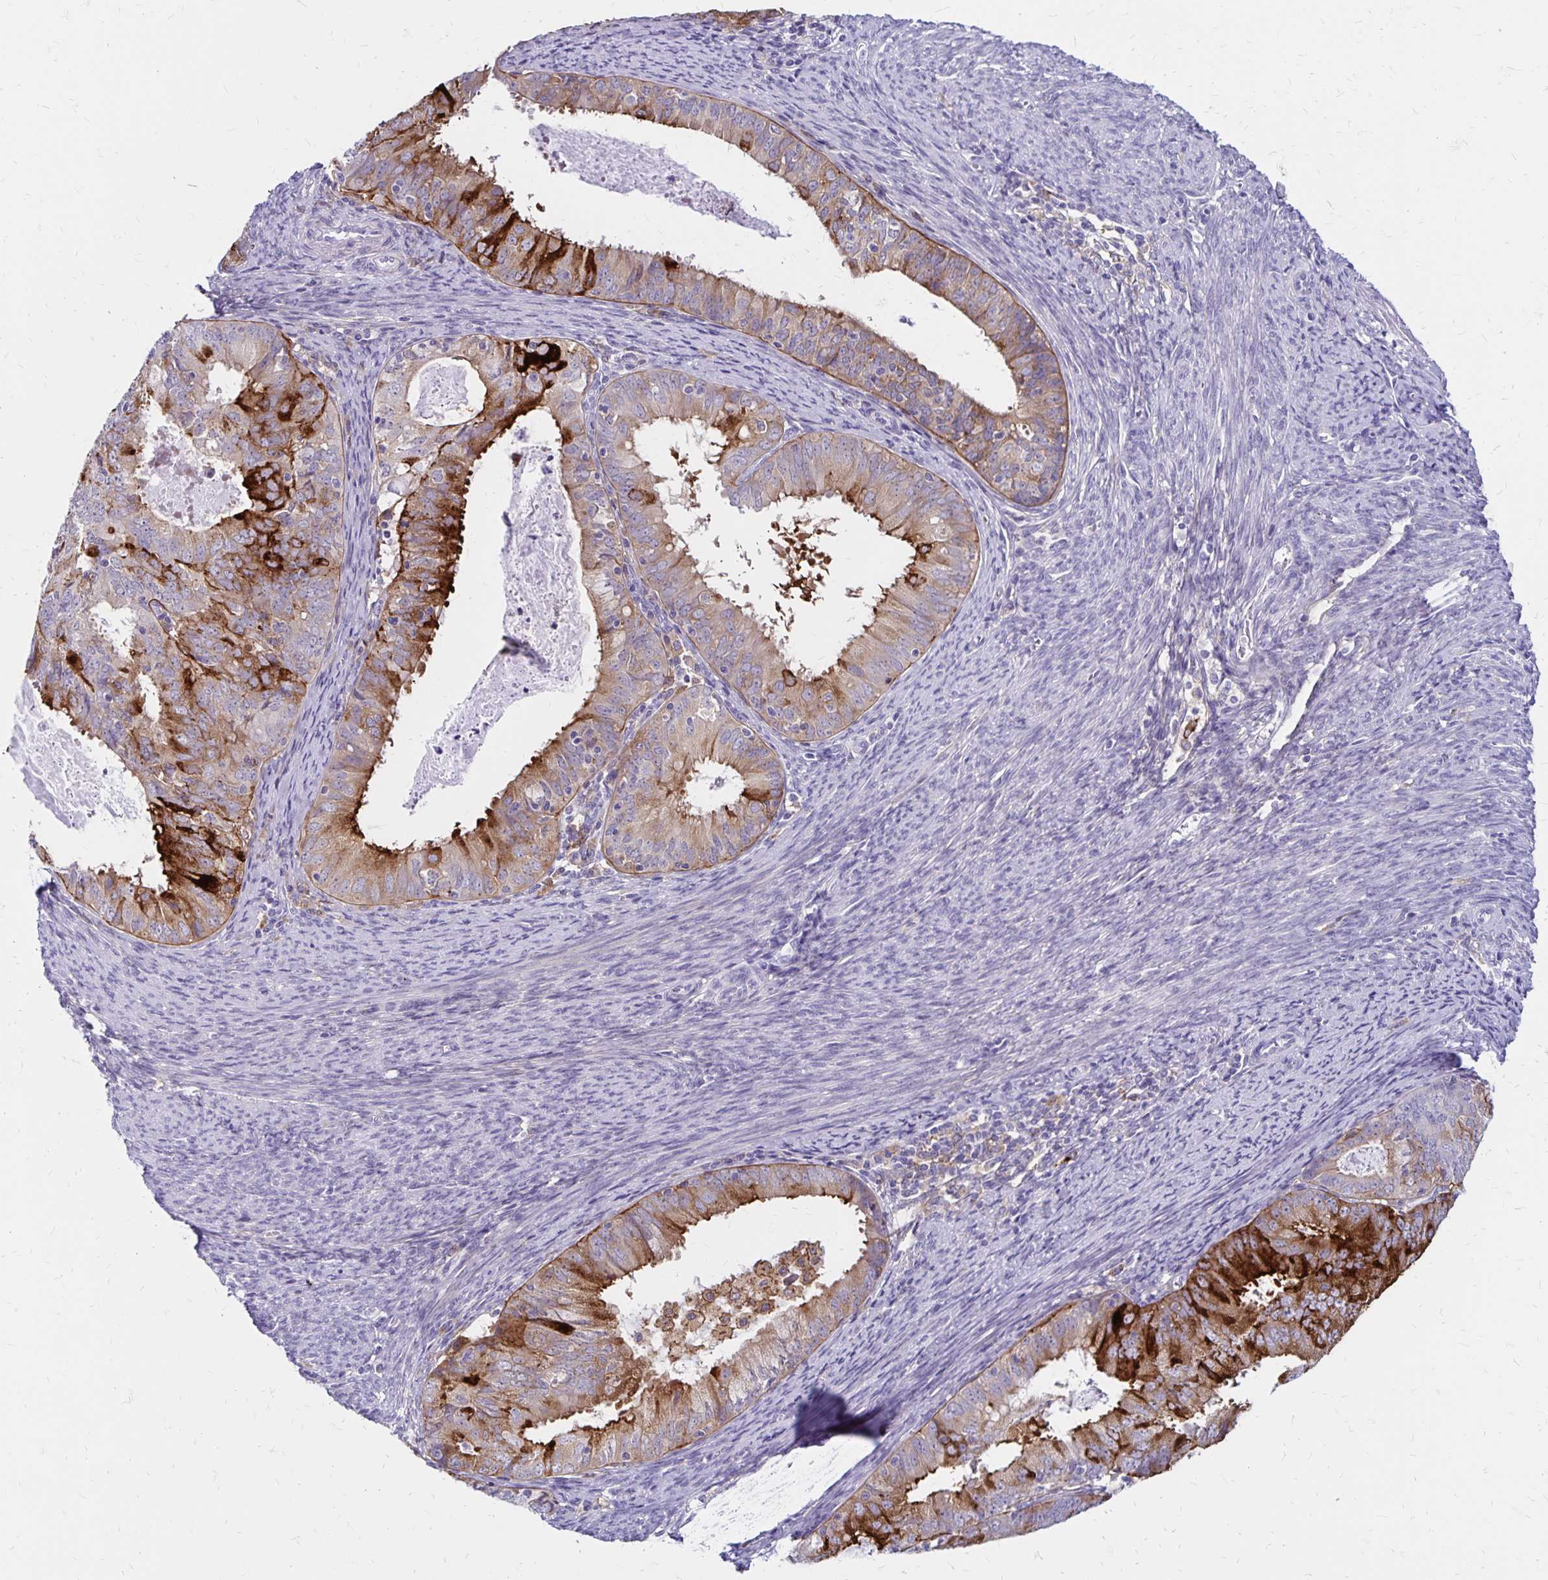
{"staining": {"intensity": "strong", "quantity": "25%-75%", "location": "cytoplasmic/membranous"}, "tissue": "endometrial cancer", "cell_type": "Tumor cells", "image_type": "cancer", "snomed": [{"axis": "morphology", "description": "Adenocarcinoma, NOS"}, {"axis": "topography", "description": "Endometrium"}], "caption": "There is high levels of strong cytoplasmic/membranous staining in tumor cells of endometrial cancer (adenocarcinoma), as demonstrated by immunohistochemical staining (brown color).", "gene": "TNS3", "patient": {"sex": "female", "age": 57}}